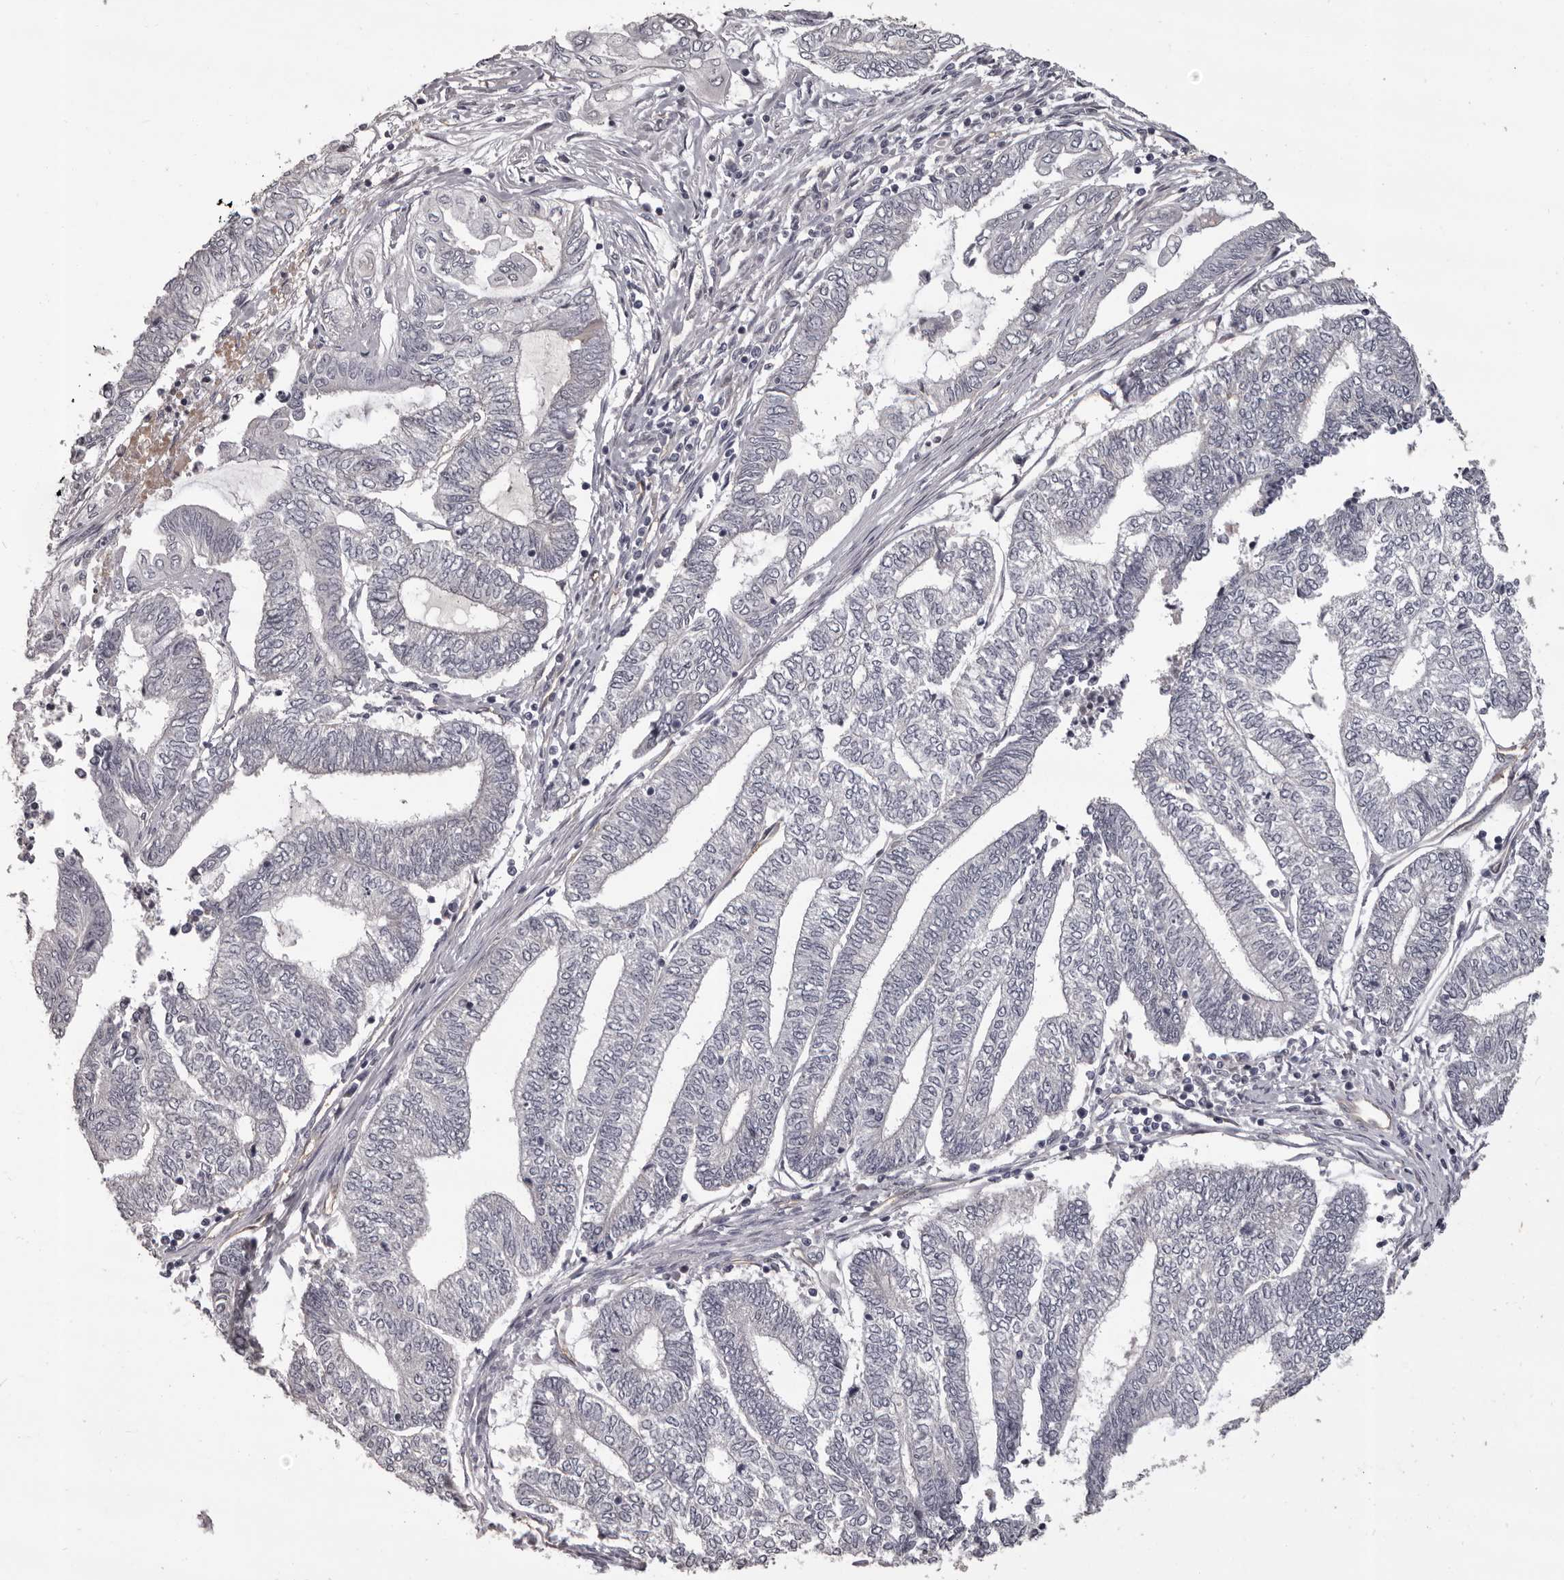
{"staining": {"intensity": "negative", "quantity": "none", "location": "none"}, "tissue": "endometrial cancer", "cell_type": "Tumor cells", "image_type": "cancer", "snomed": [{"axis": "morphology", "description": "Adenocarcinoma, NOS"}, {"axis": "topography", "description": "Uterus"}, {"axis": "topography", "description": "Endometrium"}], "caption": "IHC micrograph of neoplastic tissue: endometrial cancer stained with DAB shows no significant protein positivity in tumor cells.", "gene": "GPR78", "patient": {"sex": "female", "age": 70}}